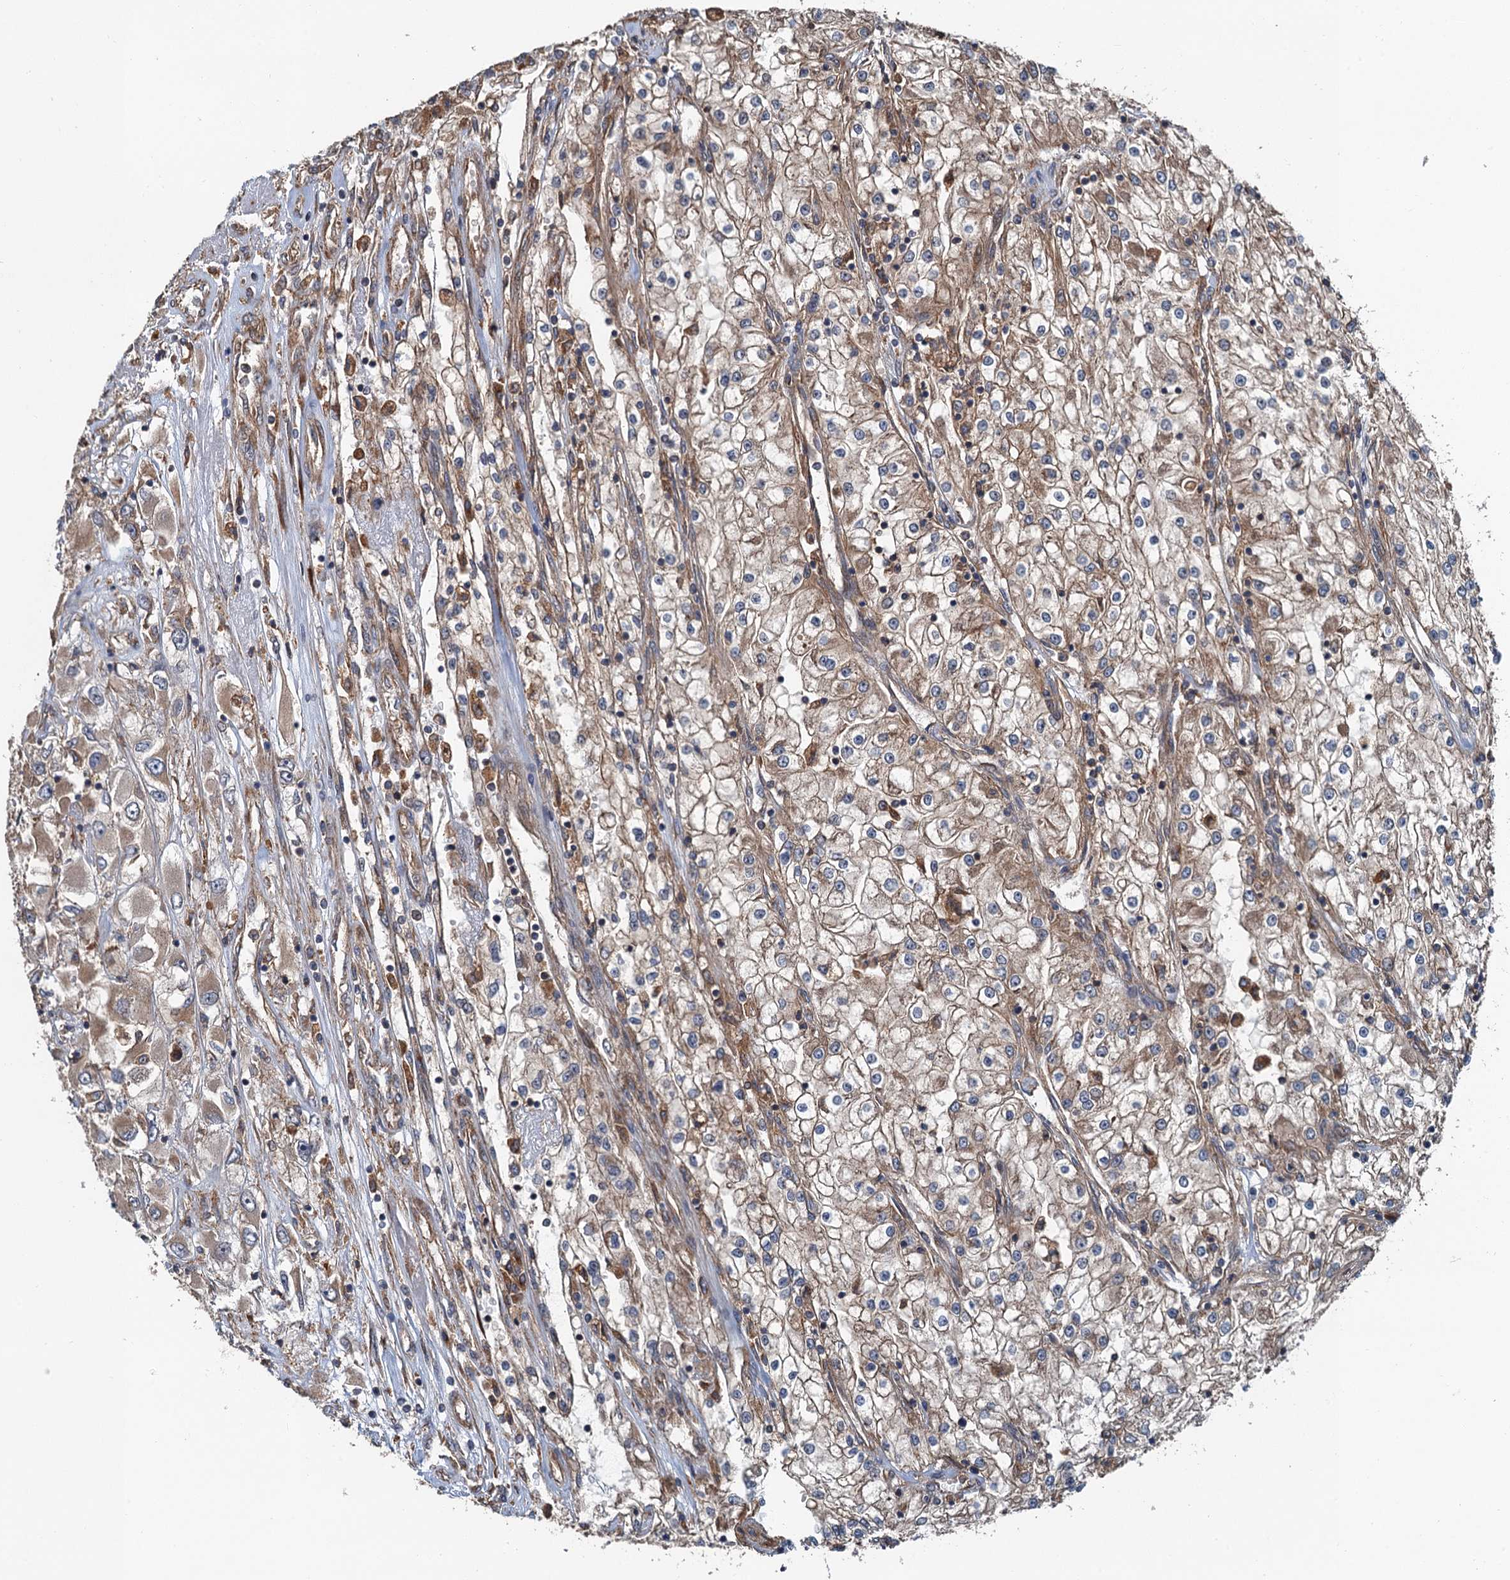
{"staining": {"intensity": "moderate", "quantity": ">75%", "location": "cytoplasmic/membranous"}, "tissue": "renal cancer", "cell_type": "Tumor cells", "image_type": "cancer", "snomed": [{"axis": "morphology", "description": "Adenocarcinoma, NOS"}, {"axis": "topography", "description": "Kidney"}], "caption": "This histopathology image reveals renal cancer stained with immunohistochemistry to label a protein in brown. The cytoplasmic/membranous of tumor cells show moderate positivity for the protein. Nuclei are counter-stained blue.", "gene": "COG3", "patient": {"sex": "female", "age": 52}}